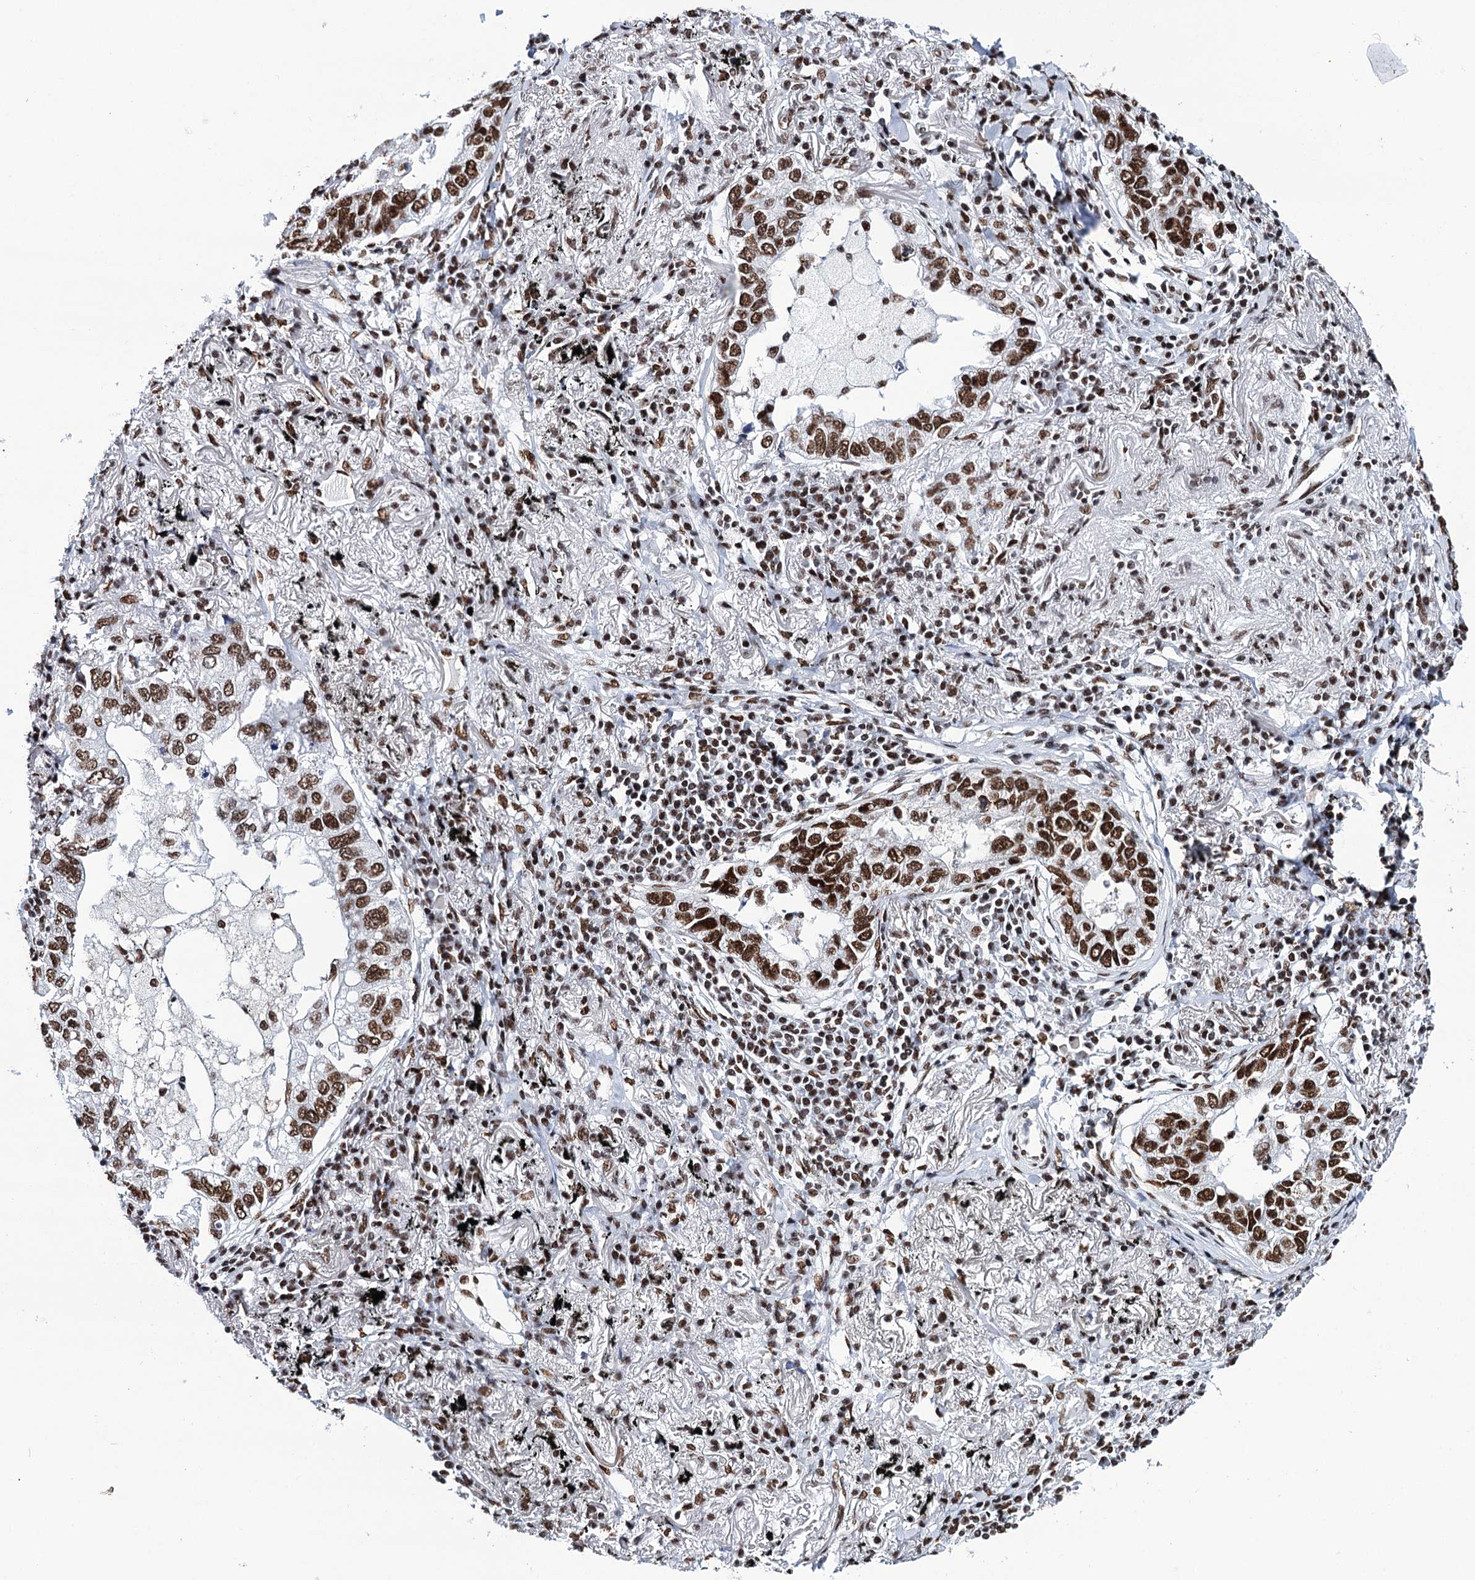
{"staining": {"intensity": "strong", "quantity": ">75%", "location": "nuclear"}, "tissue": "lung cancer", "cell_type": "Tumor cells", "image_type": "cancer", "snomed": [{"axis": "morphology", "description": "Adenocarcinoma, NOS"}, {"axis": "topography", "description": "Lung"}], "caption": "An image of human lung adenocarcinoma stained for a protein shows strong nuclear brown staining in tumor cells. Nuclei are stained in blue.", "gene": "MATR3", "patient": {"sex": "male", "age": 65}}